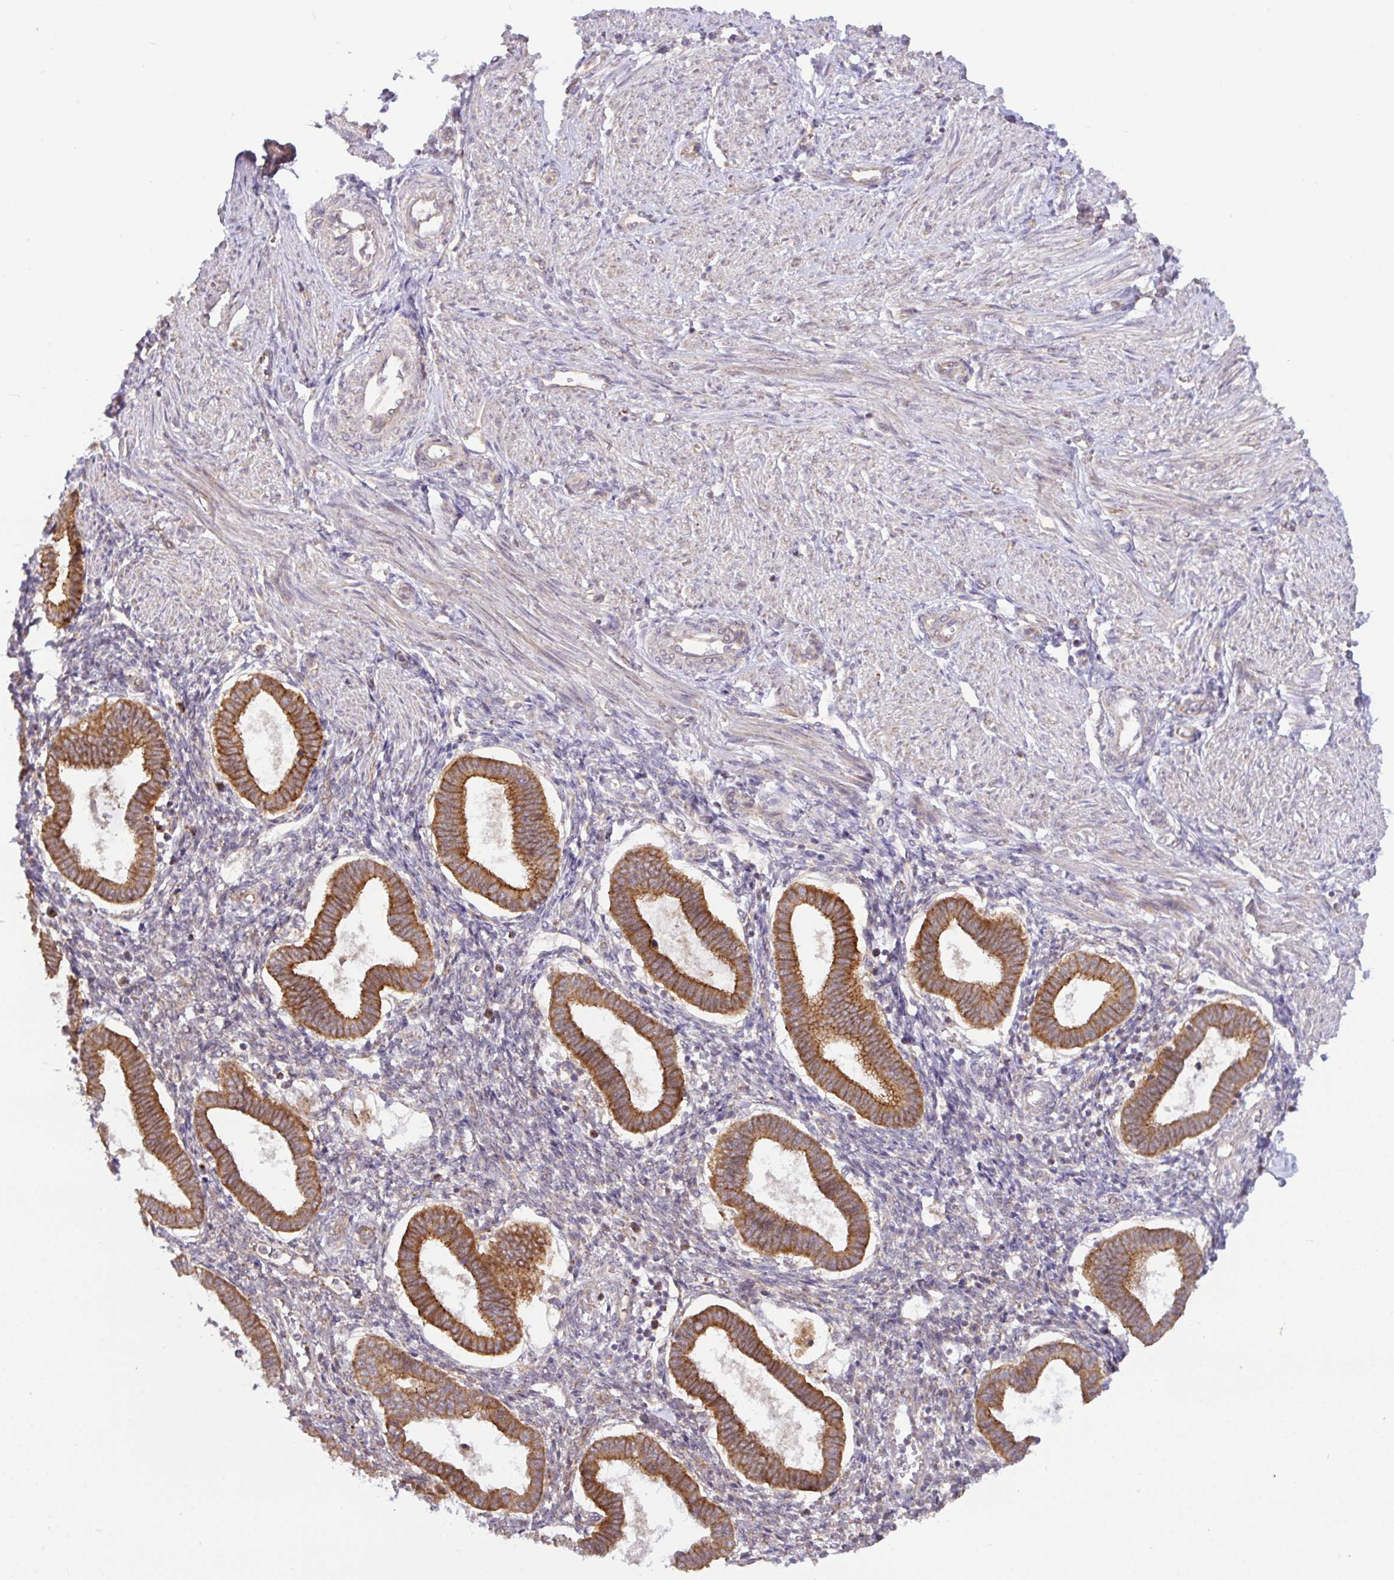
{"staining": {"intensity": "weak", "quantity": "<25%", "location": "cytoplasmic/membranous"}, "tissue": "endometrium", "cell_type": "Cells in endometrial stroma", "image_type": "normal", "snomed": [{"axis": "morphology", "description": "Normal tissue, NOS"}, {"axis": "topography", "description": "Endometrium"}], "caption": "Endometrium was stained to show a protein in brown. There is no significant staining in cells in endometrial stroma. Brightfield microscopy of immunohistochemistry stained with DAB (brown) and hematoxylin (blue), captured at high magnification.", "gene": "DLEU7", "patient": {"sex": "female", "age": 24}}